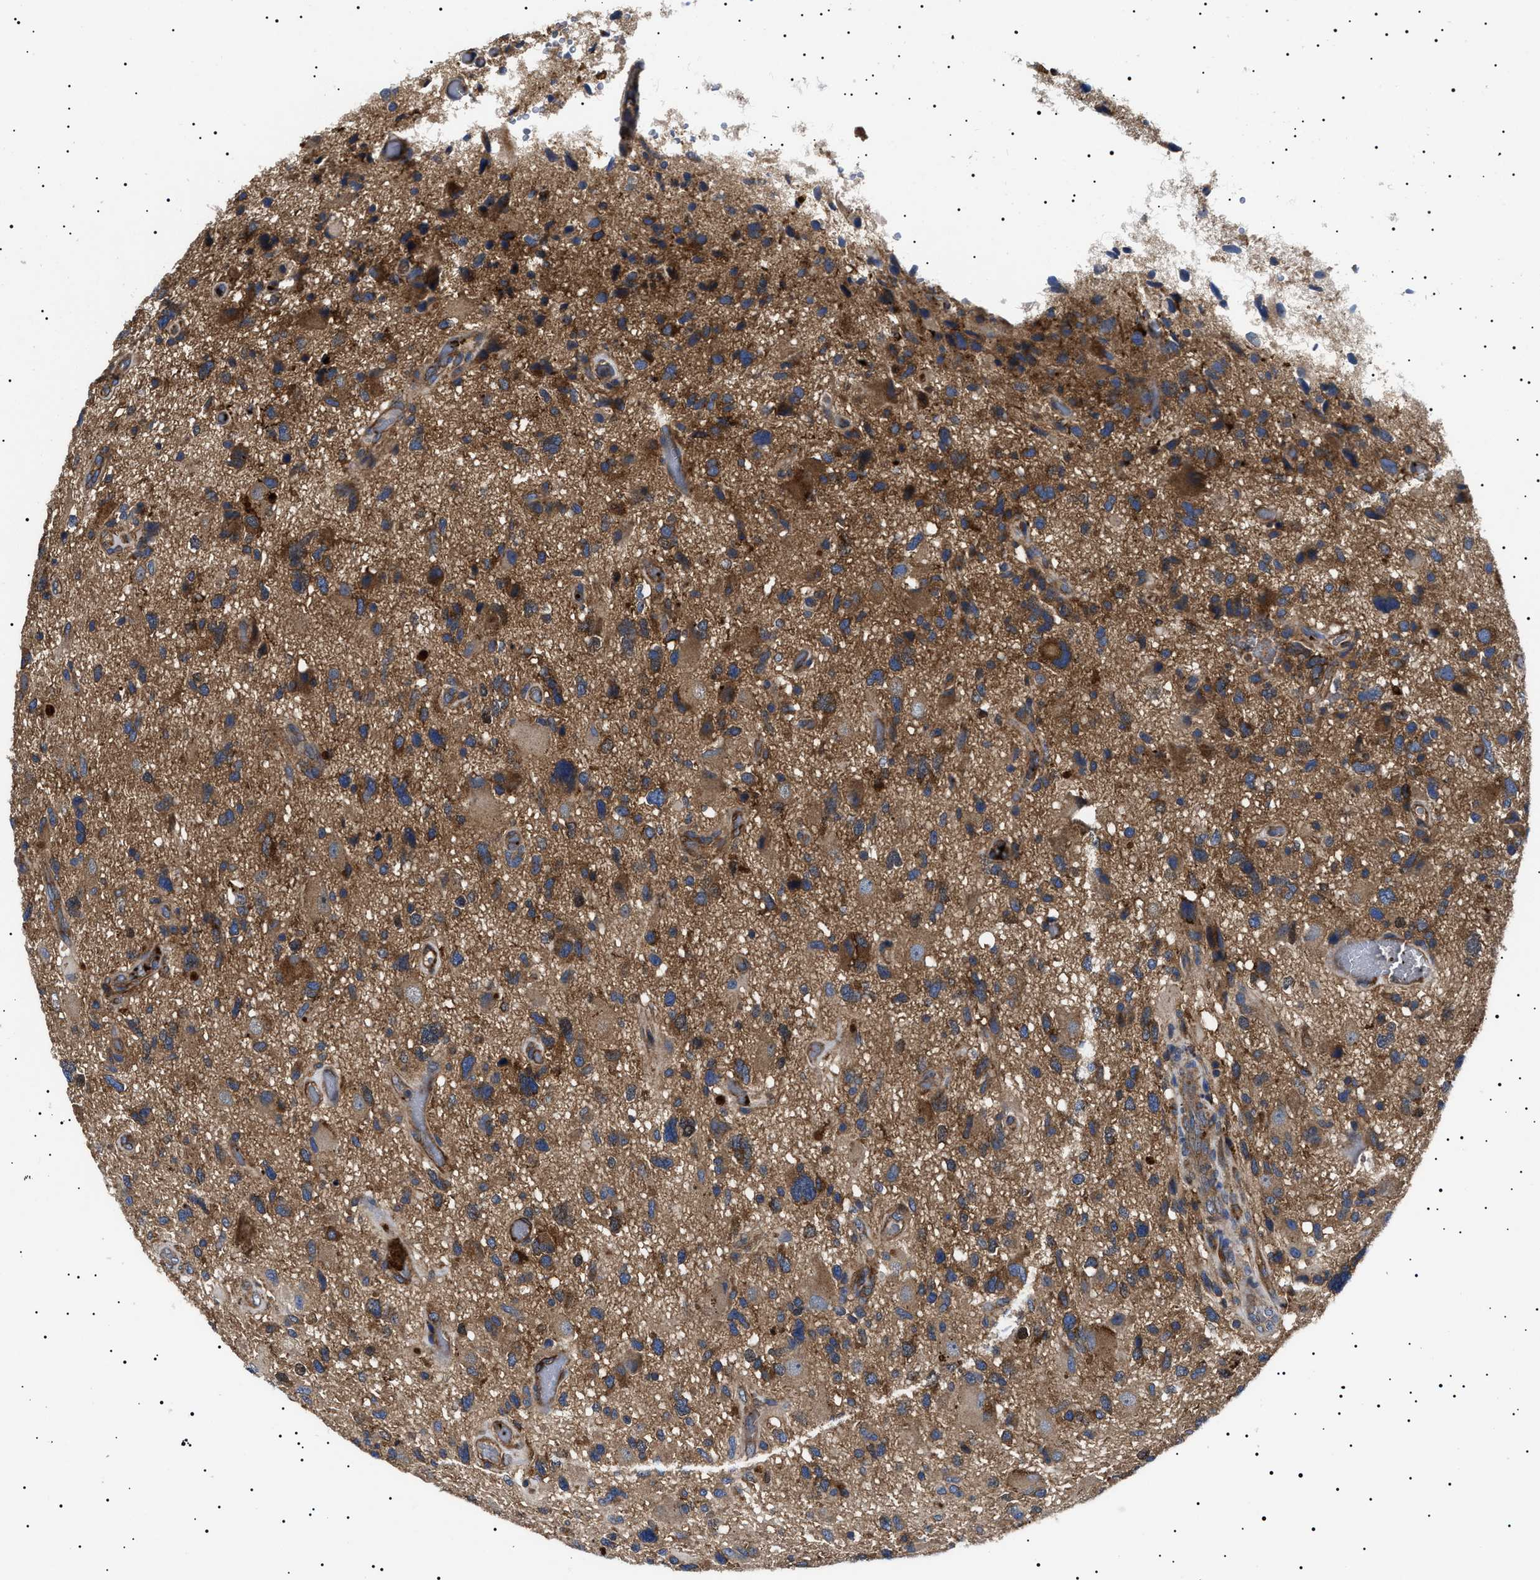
{"staining": {"intensity": "moderate", "quantity": ">75%", "location": "cytoplasmic/membranous"}, "tissue": "glioma", "cell_type": "Tumor cells", "image_type": "cancer", "snomed": [{"axis": "morphology", "description": "Glioma, malignant, High grade"}, {"axis": "topography", "description": "Brain"}], "caption": "DAB immunohistochemical staining of glioma shows moderate cytoplasmic/membranous protein expression in approximately >75% of tumor cells. (brown staining indicates protein expression, while blue staining denotes nuclei).", "gene": "TPP2", "patient": {"sex": "male", "age": 33}}